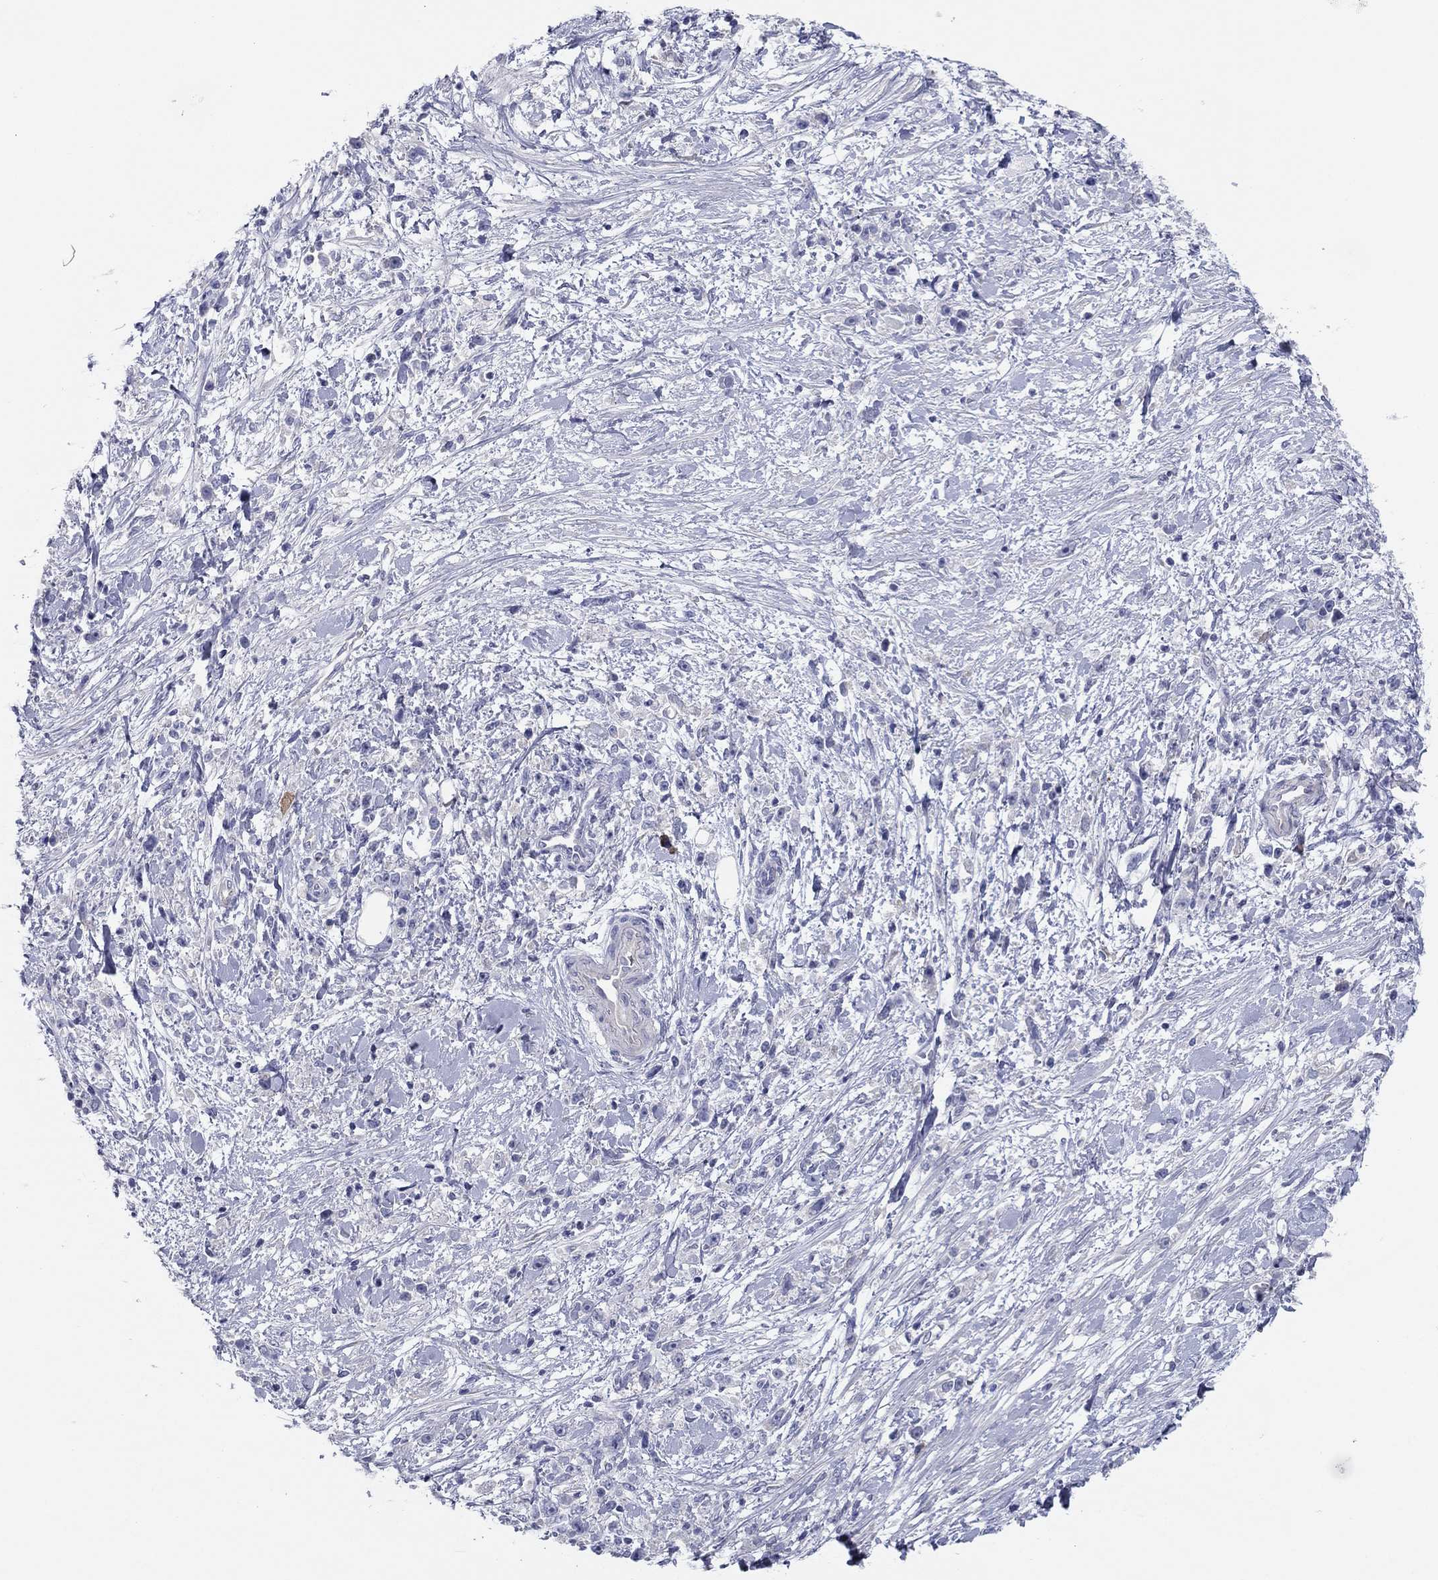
{"staining": {"intensity": "negative", "quantity": "none", "location": "none"}, "tissue": "stomach cancer", "cell_type": "Tumor cells", "image_type": "cancer", "snomed": [{"axis": "morphology", "description": "Adenocarcinoma, NOS"}, {"axis": "topography", "description": "Stomach"}], "caption": "Micrograph shows no protein staining in tumor cells of adenocarcinoma (stomach) tissue. (Stains: DAB (3,3'-diaminobenzidine) immunohistochemistry with hematoxylin counter stain, Microscopy: brightfield microscopy at high magnification).", "gene": "GRK7", "patient": {"sex": "female", "age": 59}}